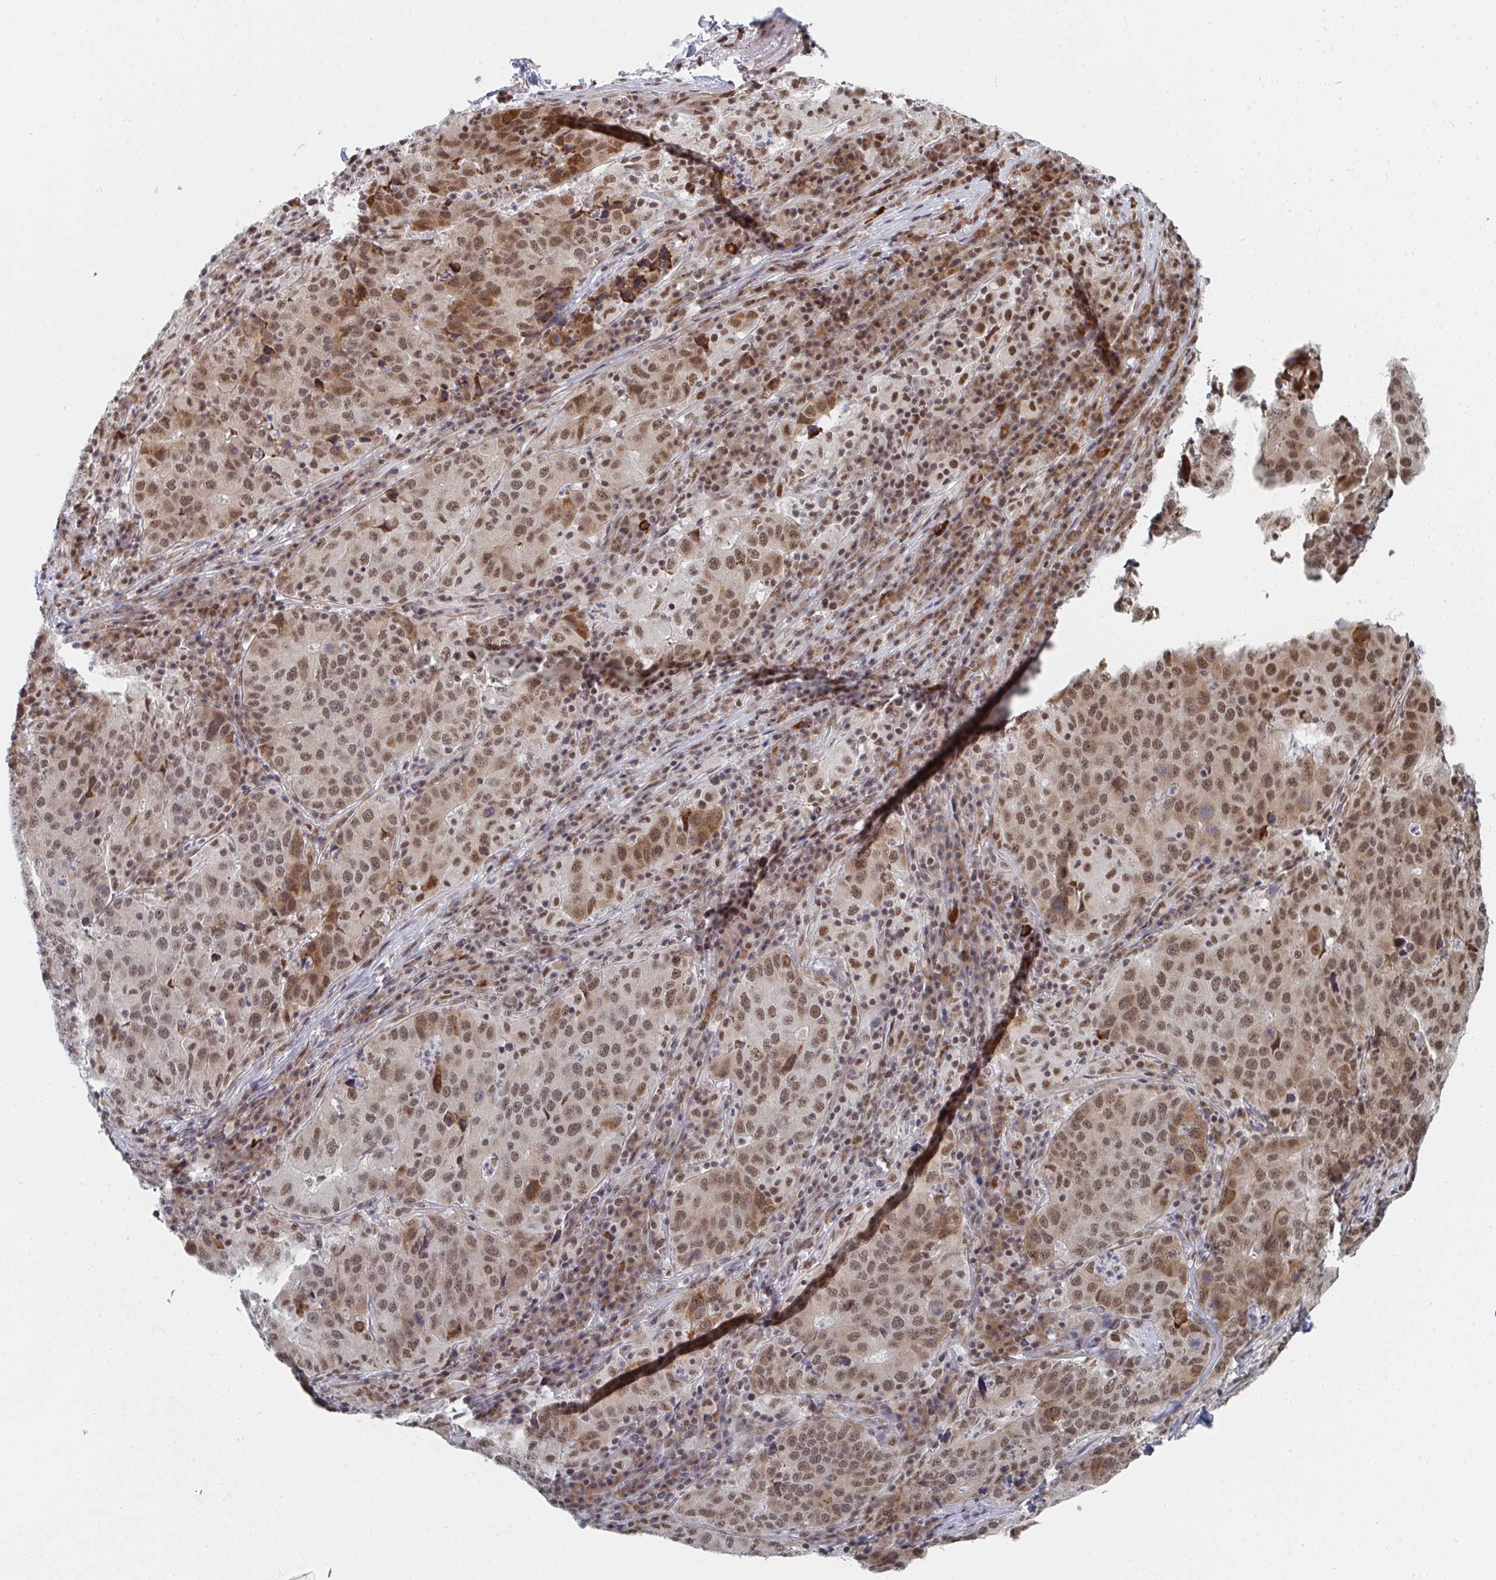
{"staining": {"intensity": "moderate", "quantity": ">75%", "location": "cytoplasmic/membranous,nuclear"}, "tissue": "stomach cancer", "cell_type": "Tumor cells", "image_type": "cancer", "snomed": [{"axis": "morphology", "description": "Adenocarcinoma, NOS"}, {"axis": "topography", "description": "Stomach"}], "caption": "Adenocarcinoma (stomach) stained with a brown dye shows moderate cytoplasmic/membranous and nuclear positive expression in approximately >75% of tumor cells.", "gene": "MBNL1", "patient": {"sex": "male", "age": 71}}